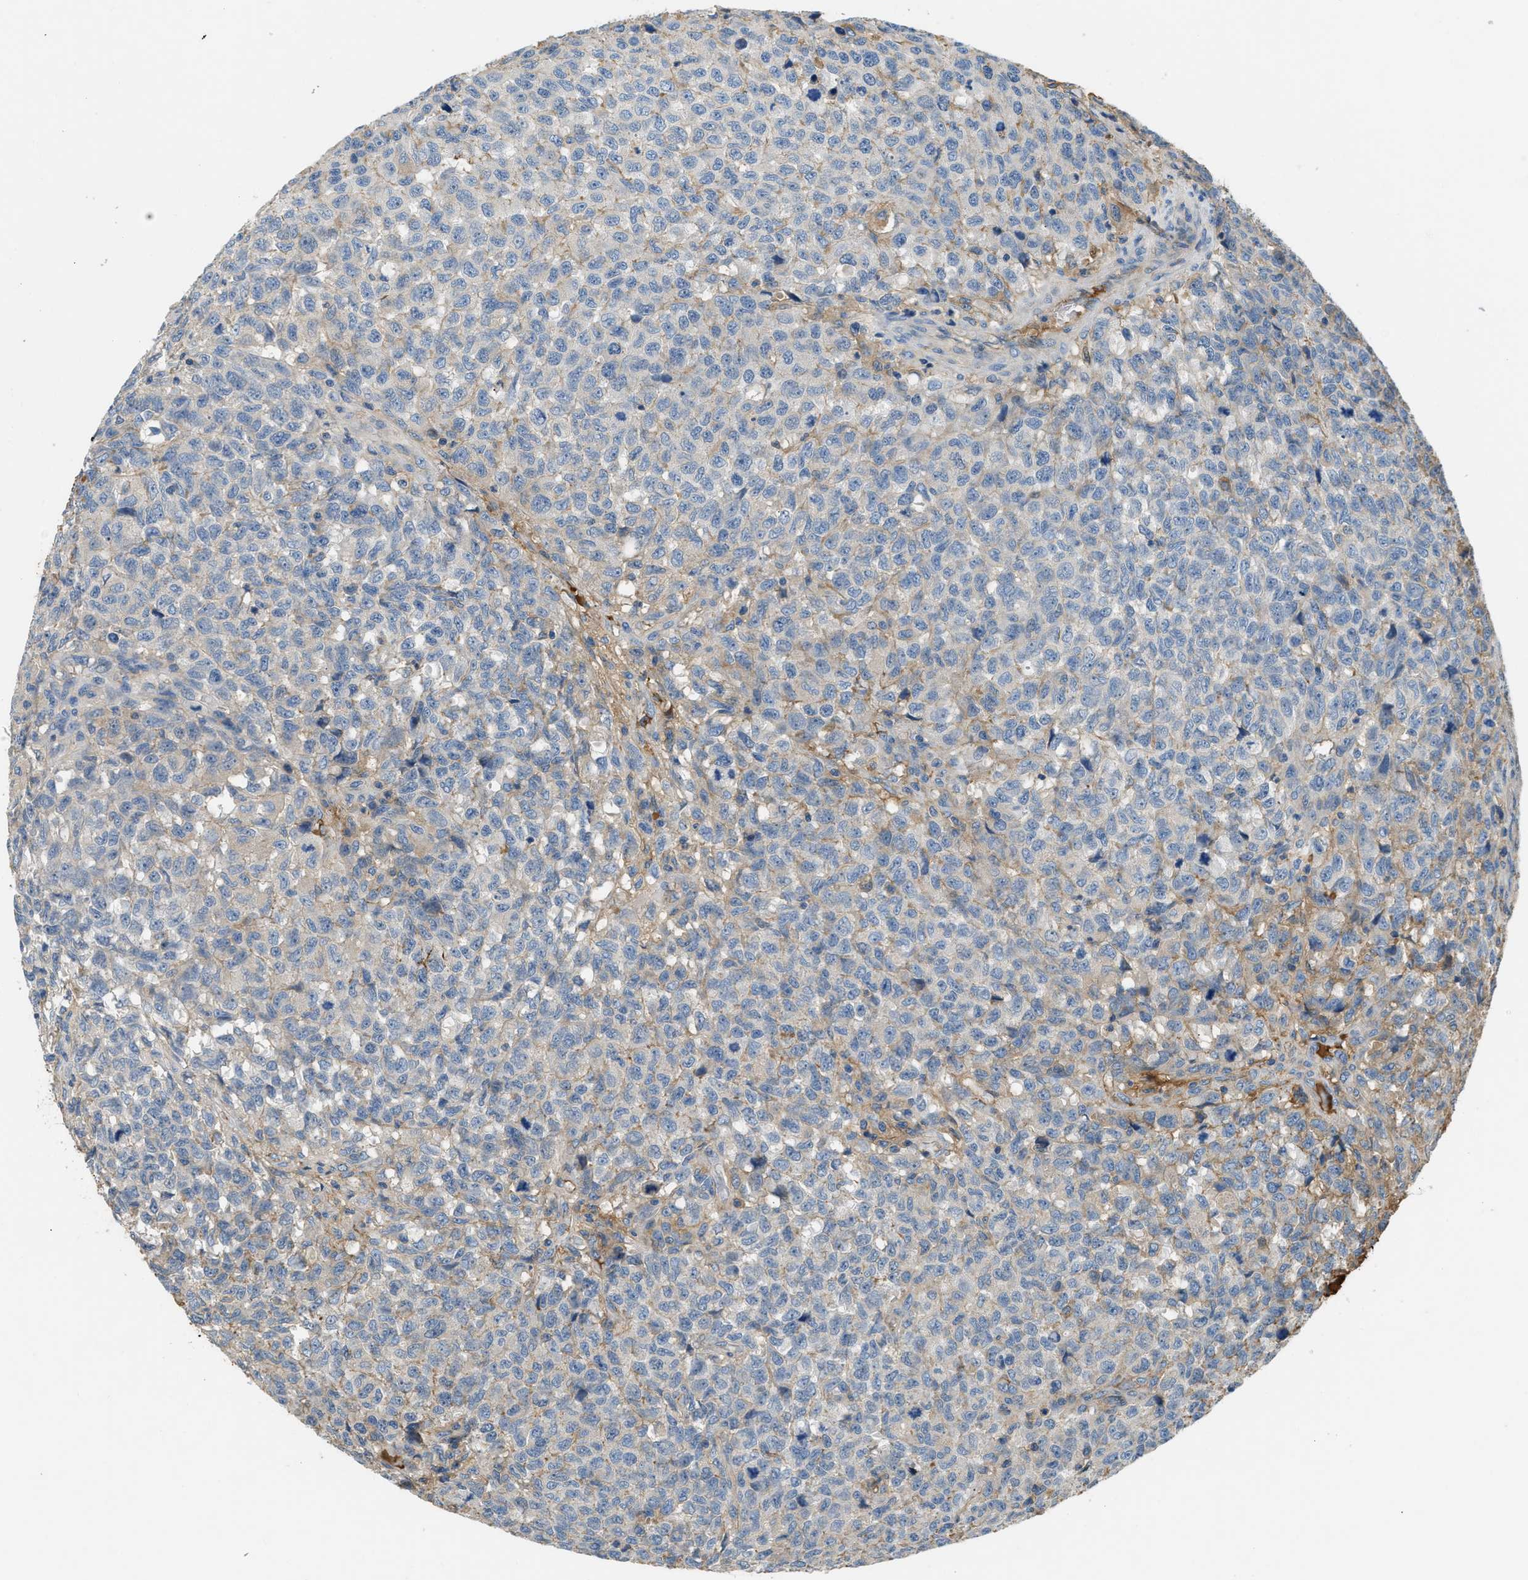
{"staining": {"intensity": "weak", "quantity": "<25%", "location": "cytoplasmic/membranous"}, "tissue": "testis cancer", "cell_type": "Tumor cells", "image_type": "cancer", "snomed": [{"axis": "morphology", "description": "Seminoma, NOS"}, {"axis": "topography", "description": "Testis"}], "caption": "Immunohistochemical staining of human testis cancer shows no significant staining in tumor cells. Brightfield microscopy of immunohistochemistry stained with DAB (3,3'-diaminobenzidine) (brown) and hematoxylin (blue), captured at high magnification.", "gene": "STC1", "patient": {"sex": "male", "age": 59}}